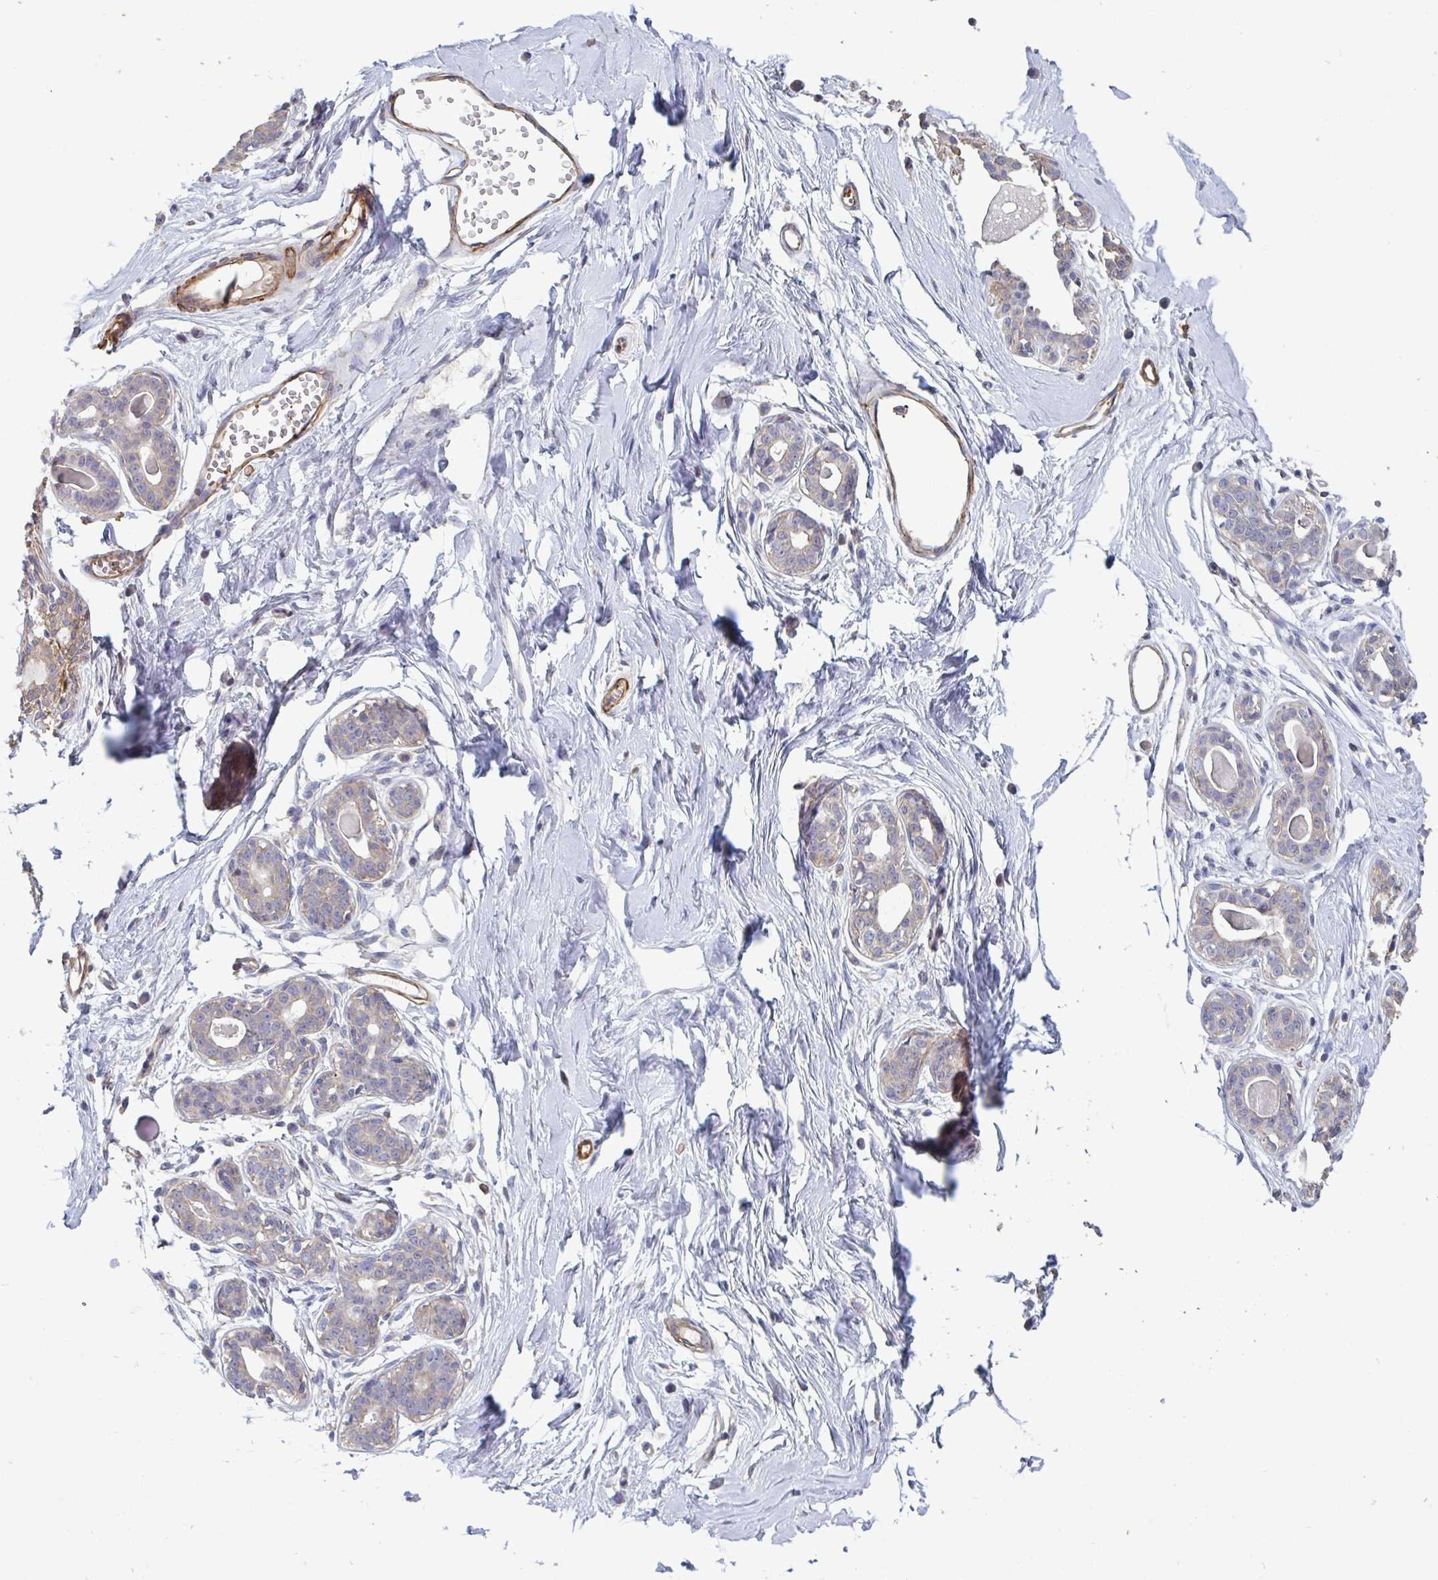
{"staining": {"intensity": "negative", "quantity": "none", "location": "none"}, "tissue": "breast", "cell_type": "Adipocytes", "image_type": "normal", "snomed": [{"axis": "morphology", "description": "Normal tissue, NOS"}, {"axis": "topography", "description": "Breast"}], "caption": "Adipocytes show no significant protein positivity in unremarkable breast. The staining was performed using DAB to visualize the protein expression in brown, while the nuclei were stained in blue with hematoxylin (Magnification: 20x).", "gene": "ISCU", "patient": {"sex": "female", "age": 45}}